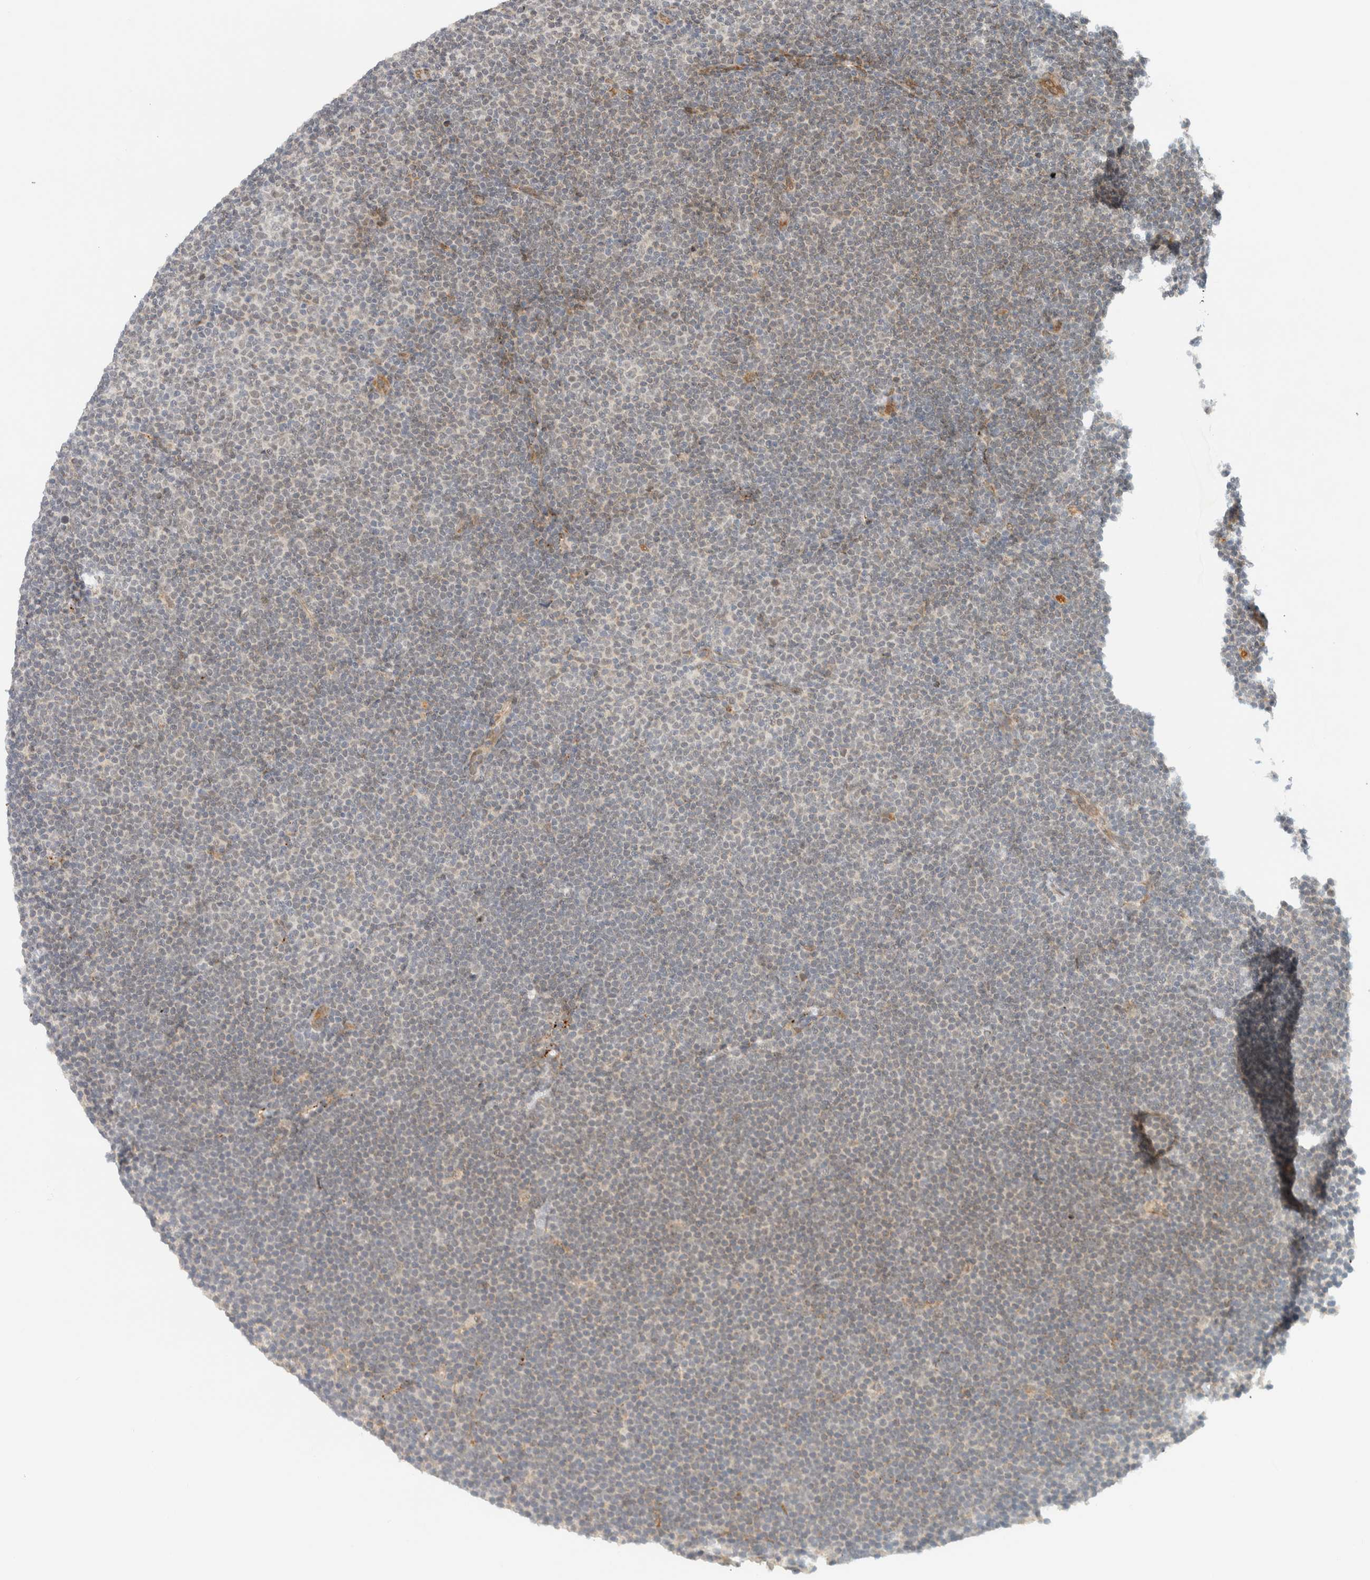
{"staining": {"intensity": "weak", "quantity": "25%-75%", "location": "nuclear"}, "tissue": "lymphoma", "cell_type": "Tumor cells", "image_type": "cancer", "snomed": [{"axis": "morphology", "description": "Malignant lymphoma, non-Hodgkin's type, Low grade"}, {"axis": "topography", "description": "Lymph node"}], "caption": "Weak nuclear expression for a protein is seen in about 25%-75% of tumor cells of lymphoma using IHC.", "gene": "ITPRID1", "patient": {"sex": "female", "age": 53}}